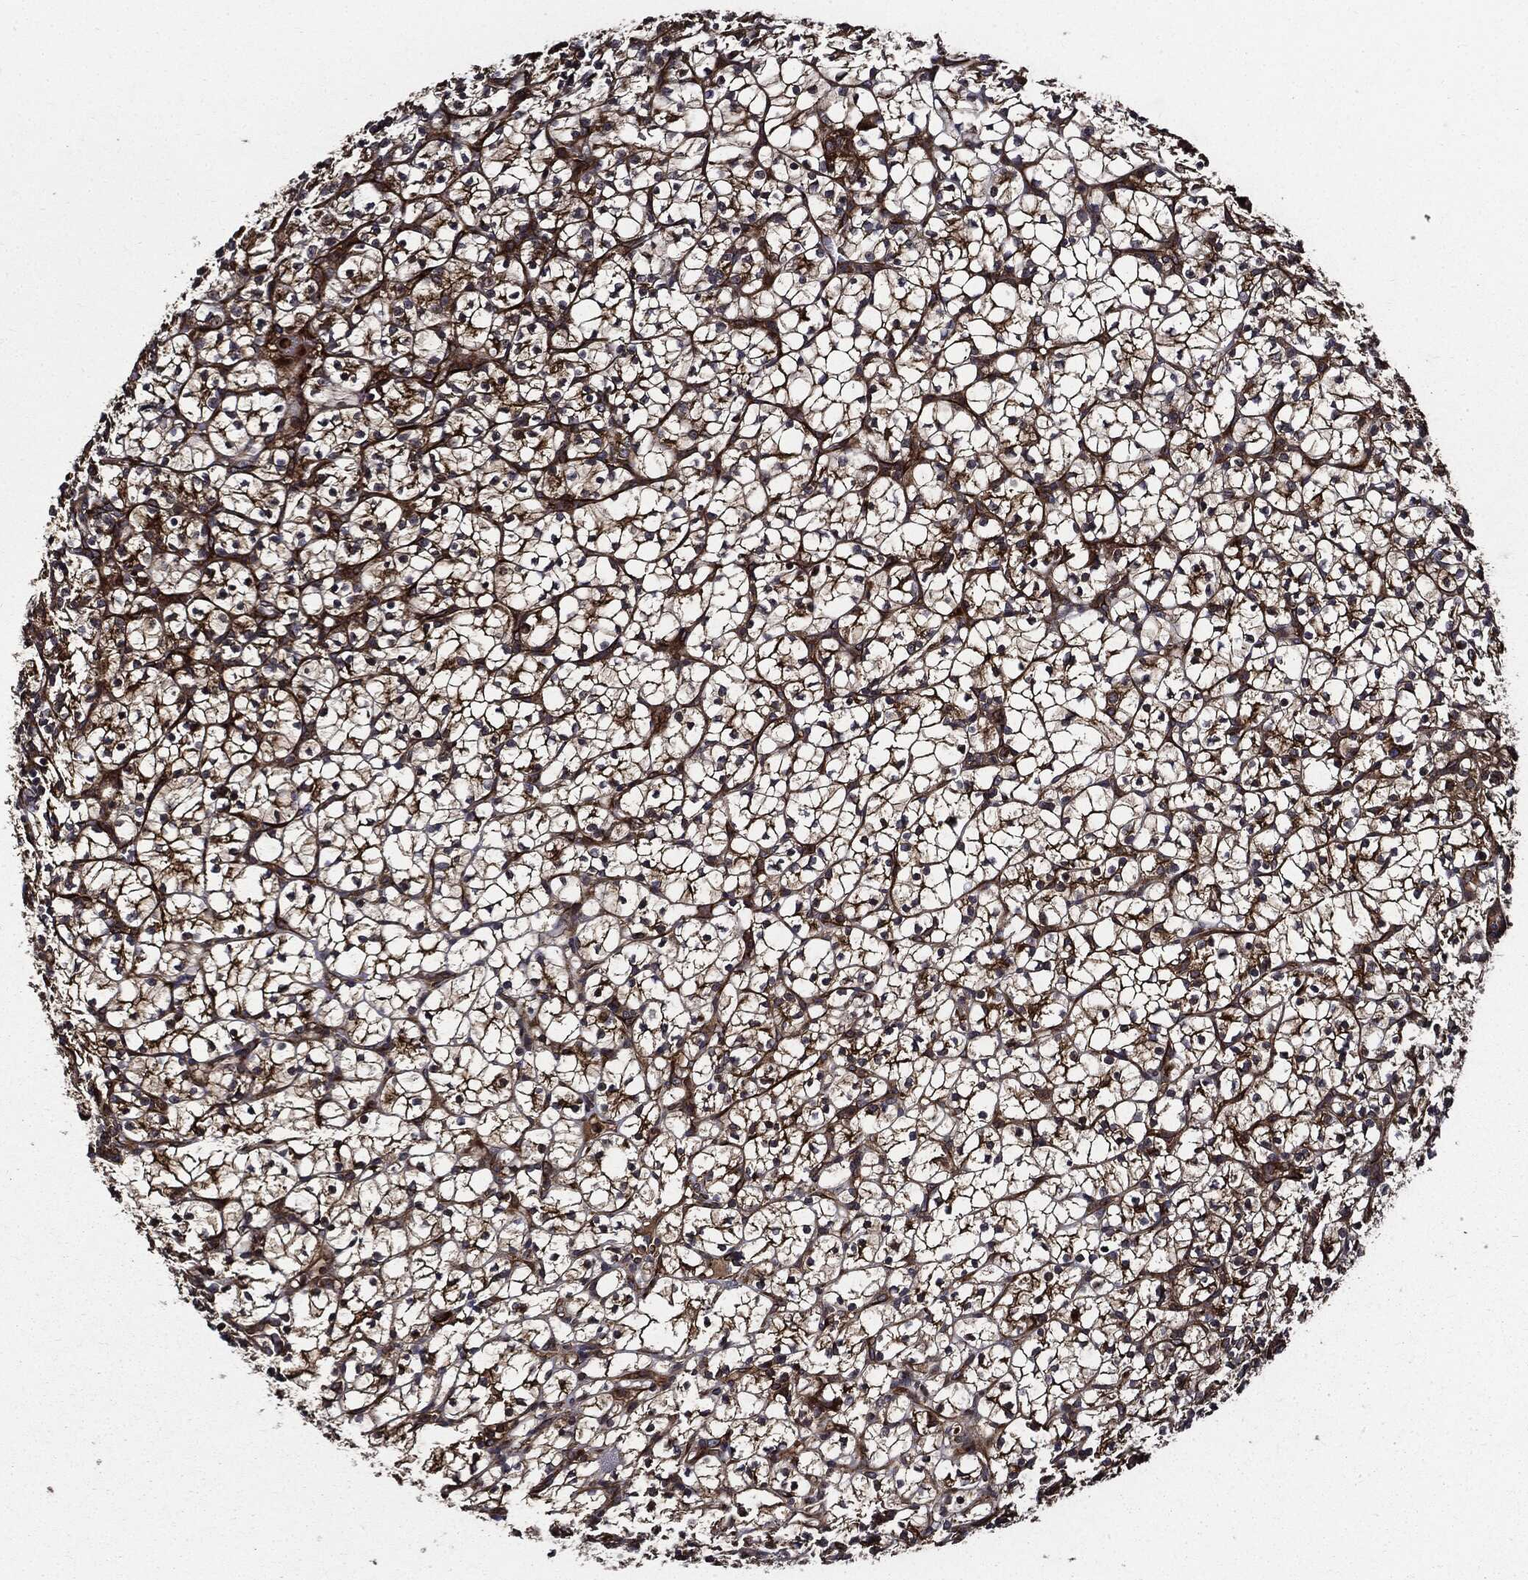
{"staining": {"intensity": "moderate", "quantity": "25%-75%", "location": "cytoplasmic/membranous"}, "tissue": "renal cancer", "cell_type": "Tumor cells", "image_type": "cancer", "snomed": [{"axis": "morphology", "description": "Adenocarcinoma, NOS"}, {"axis": "topography", "description": "Kidney"}], "caption": "Brown immunohistochemical staining in renal adenocarcinoma exhibits moderate cytoplasmic/membranous positivity in approximately 25%-75% of tumor cells.", "gene": "HTT", "patient": {"sex": "female", "age": 89}}